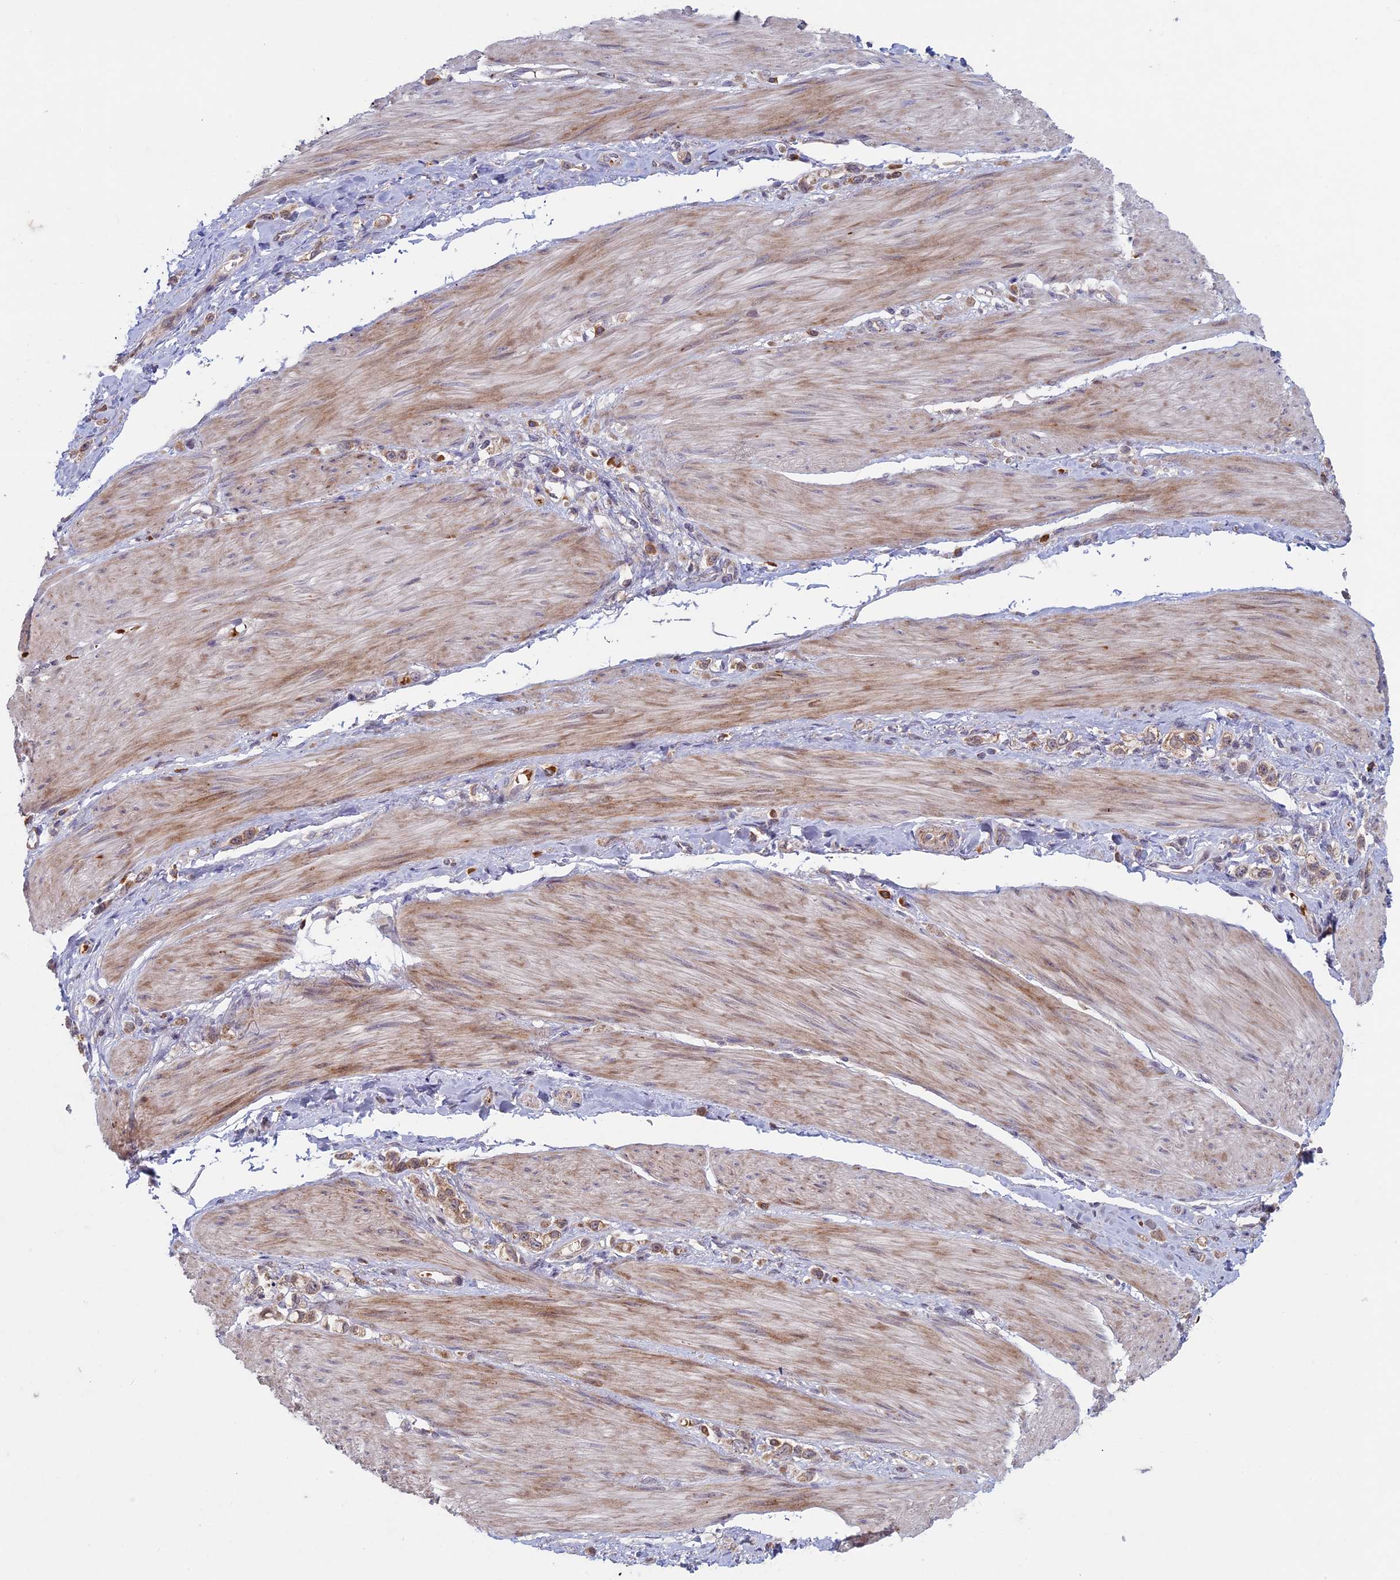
{"staining": {"intensity": "weak", "quantity": ">75%", "location": "cytoplasmic/membranous"}, "tissue": "stomach cancer", "cell_type": "Tumor cells", "image_type": "cancer", "snomed": [{"axis": "morphology", "description": "Adenocarcinoma, NOS"}, {"axis": "topography", "description": "Stomach"}], "caption": "High-magnification brightfield microscopy of stomach cancer (adenocarcinoma) stained with DAB (3,3'-diaminobenzidine) (brown) and counterstained with hematoxylin (blue). tumor cells exhibit weak cytoplasmic/membranous expression is present in approximately>75% of cells.", "gene": "RCCD1", "patient": {"sex": "female", "age": 65}}